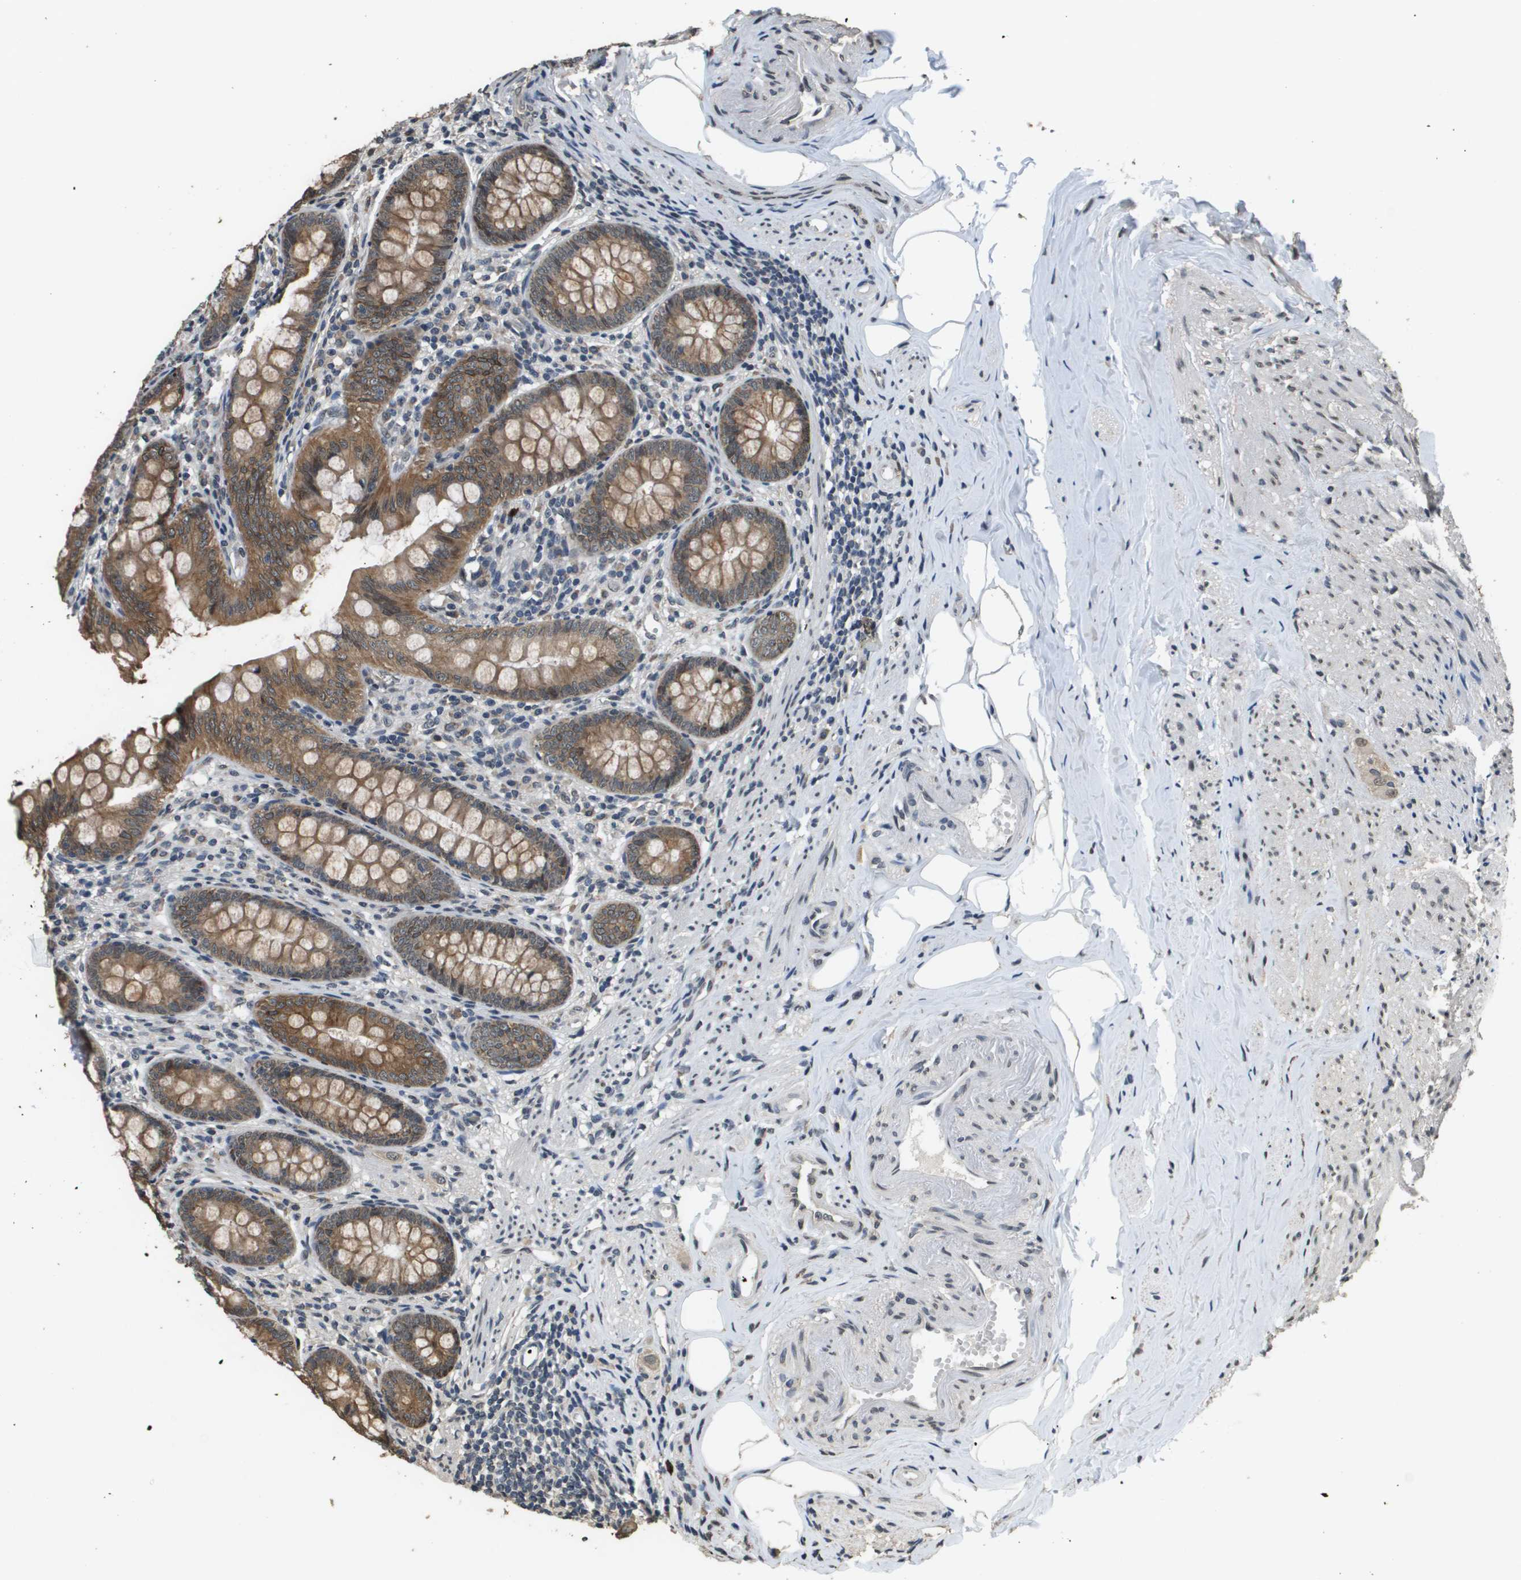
{"staining": {"intensity": "moderate", "quantity": ">75%", "location": "cytoplasmic/membranous,nuclear"}, "tissue": "appendix", "cell_type": "Glandular cells", "image_type": "normal", "snomed": [{"axis": "morphology", "description": "Normal tissue, NOS"}, {"axis": "topography", "description": "Appendix"}], "caption": "This micrograph shows normal appendix stained with IHC to label a protein in brown. The cytoplasmic/membranous,nuclear of glandular cells show moderate positivity for the protein. Nuclei are counter-stained blue.", "gene": "FANCC", "patient": {"sex": "female", "age": 77}}